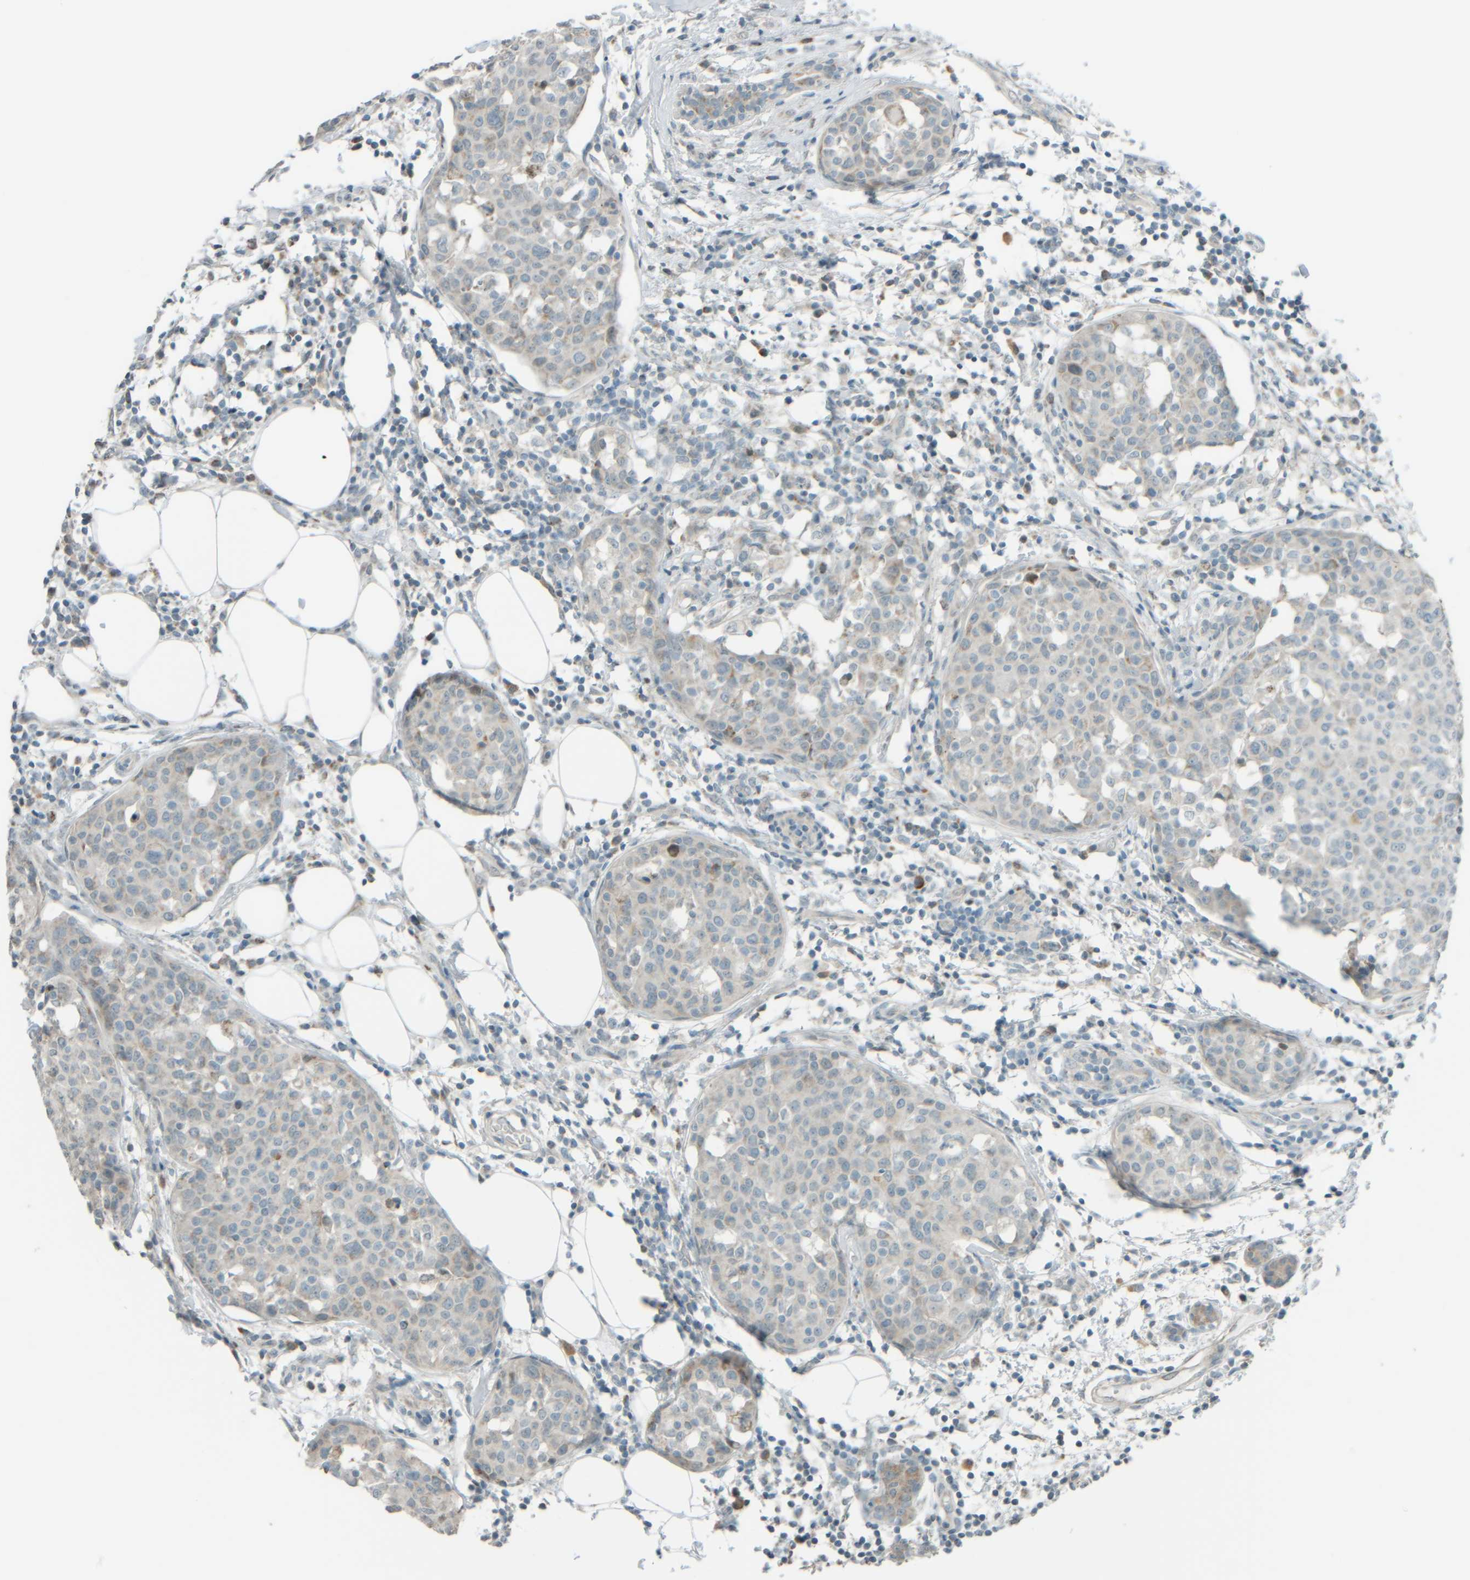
{"staining": {"intensity": "weak", "quantity": "<25%", "location": "cytoplasmic/membranous"}, "tissue": "breast cancer", "cell_type": "Tumor cells", "image_type": "cancer", "snomed": [{"axis": "morphology", "description": "Normal tissue, NOS"}, {"axis": "morphology", "description": "Duct carcinoma"}, {"axis": "topography", "description": "Breast"}], "caption": "An immunohistochemistry photomicrograph of breast cancer is shown. There is no staining in tumor cells of breast cancer.", "gene": "PTGES3L-AARSD1", "patient": {"sex": "female", "age": 37}}